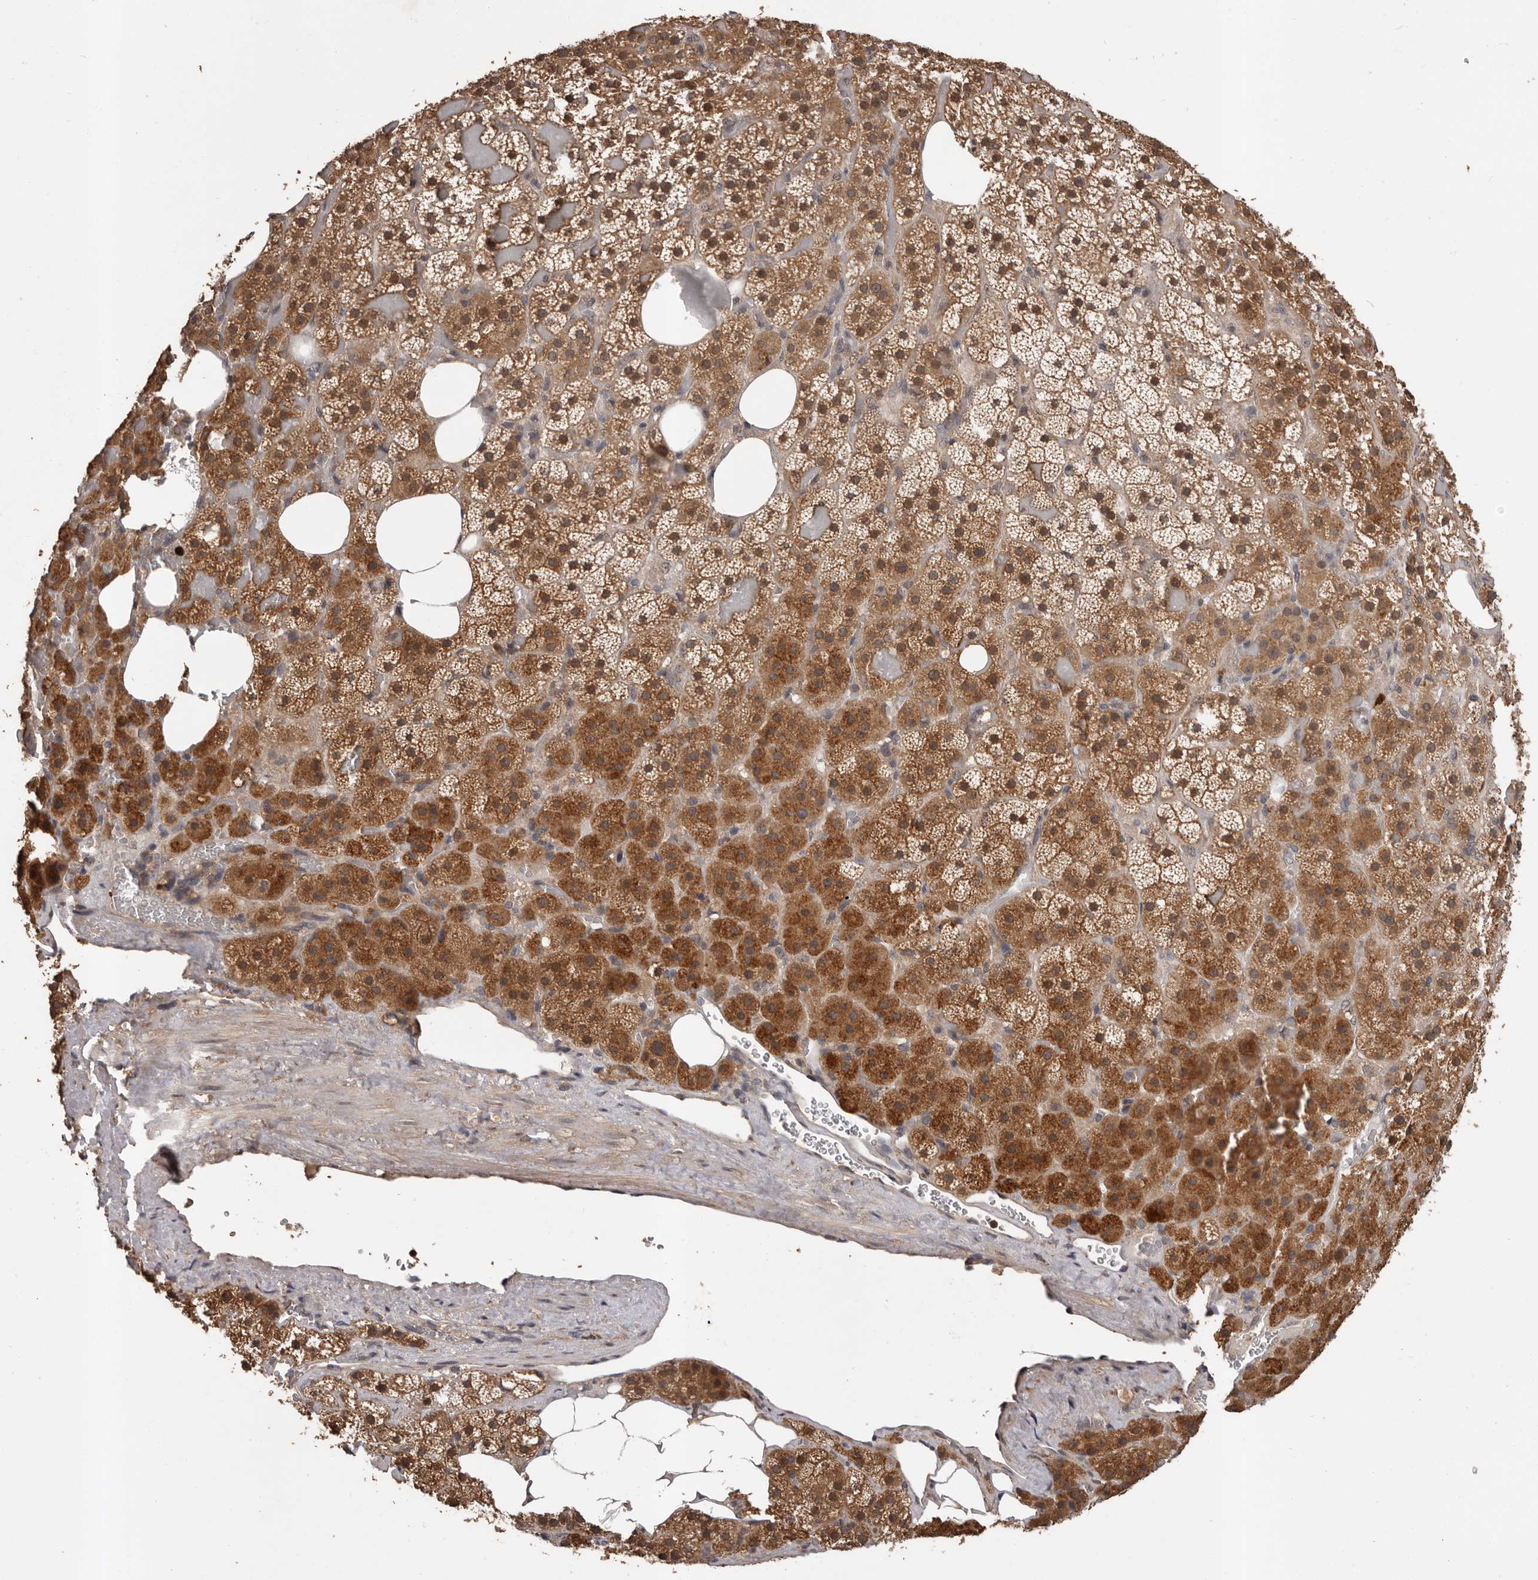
{"staining": {"intensity": "moderate", "quantity": ">75%", "location": "cytoplasmic/membranous"}, "tissue": "adrenal gland", "cell_type": "Glandular cells", "image_type": "normal", "snomed": [{"axis": "morphology", "description": "Normal tissue, NOS"}, {"axis": "topography", "description": "Adrenal gland"}], "caption": "DAB immunohistochemical staining of normal human adrenal gland exhibits moderate cytoplasmic/membranous protein positivity in about >75% of glandular cells.", "gene": "VPS37A", "patient": {"sex": "female", "age": 59}}